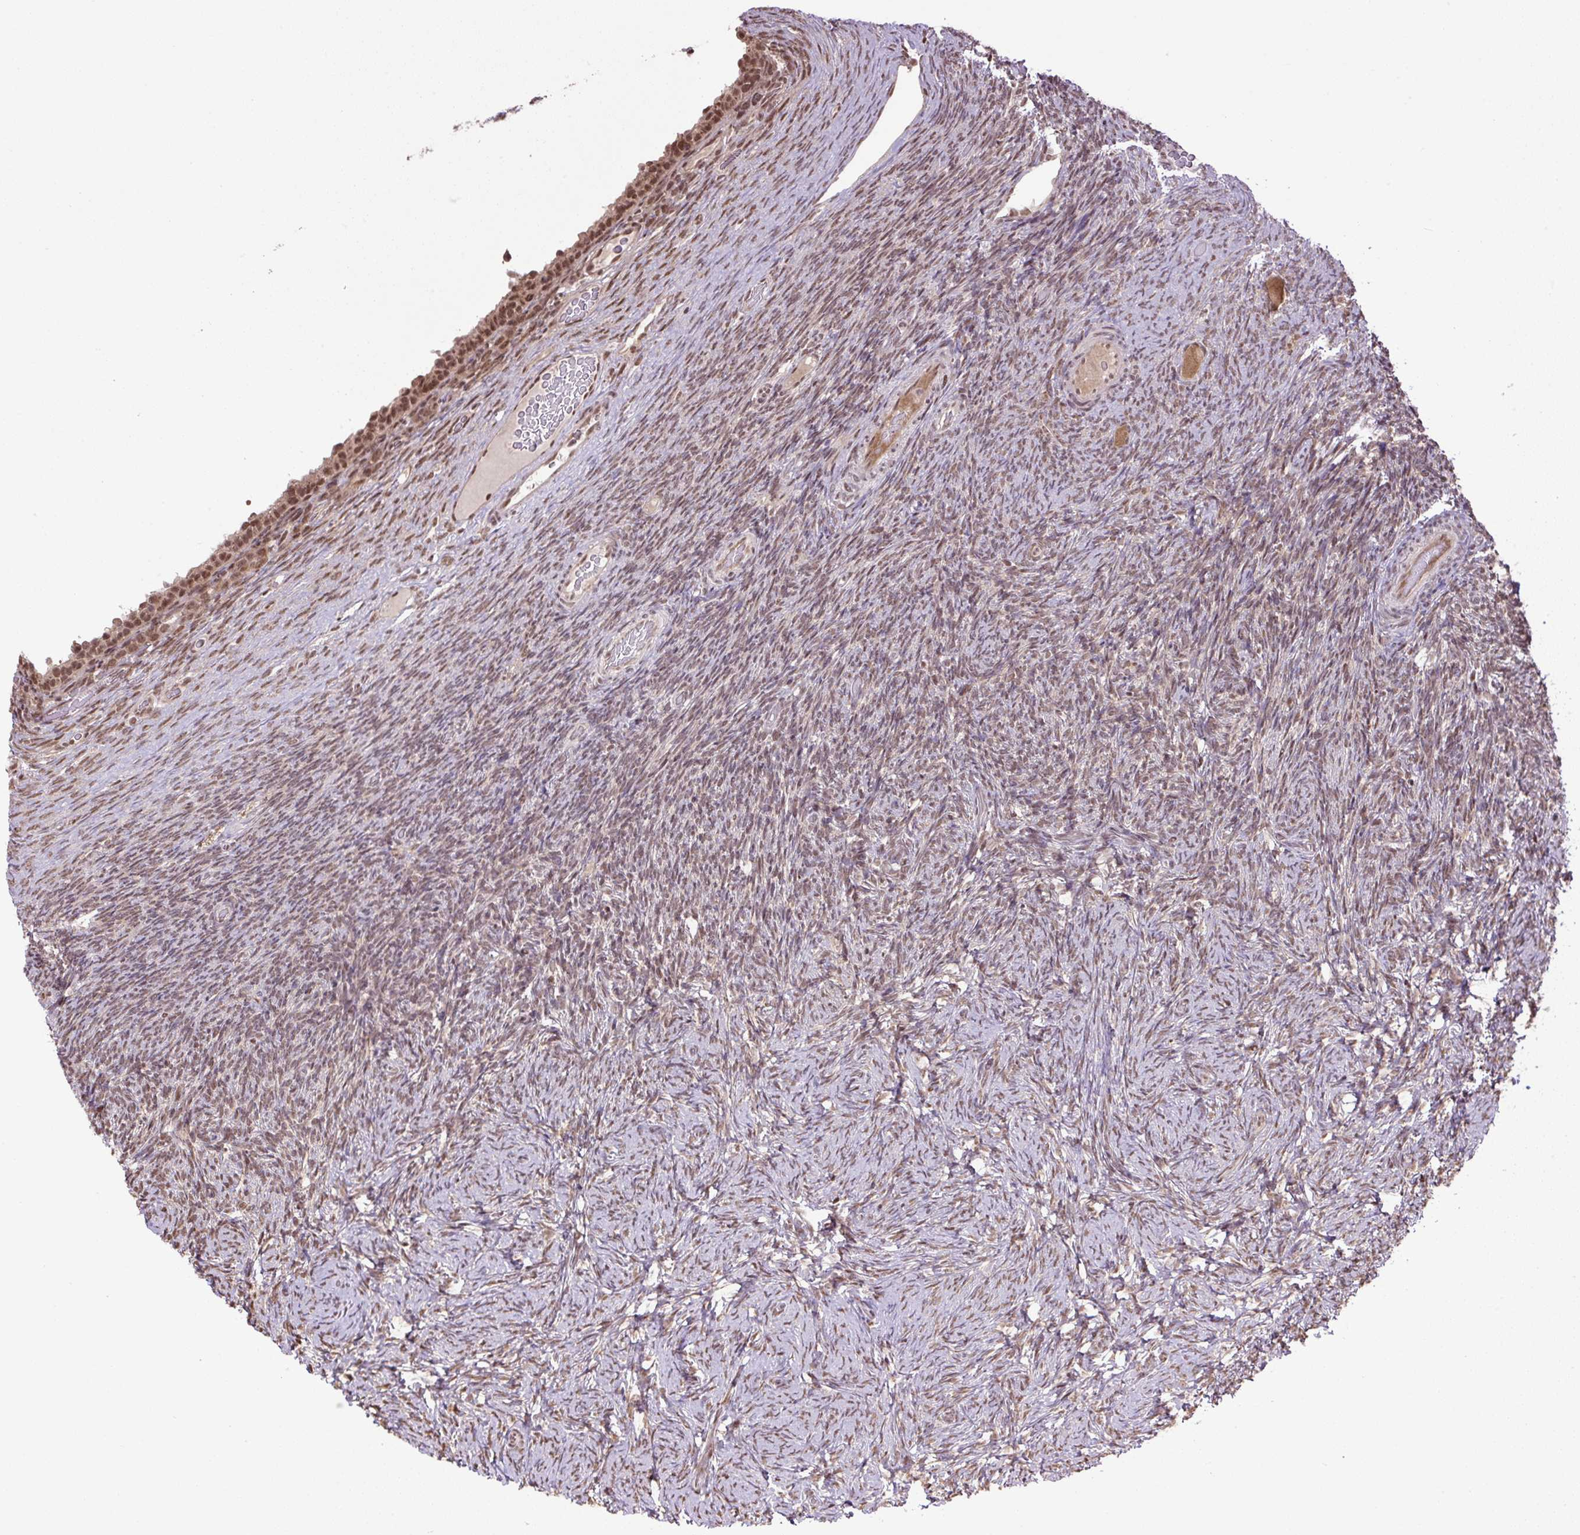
{"staining": {"intensity": "weak", "quantity": ">75%", "location": "nuclear"}, "tissue": "ovary", "cell_type": "Ovarian stroma cells", "image_type": "normal", "snomed": [{"axis": "morphology", "description": "Normal tissue, NOS"}, {"axis": "topography", "description": "Ovary"}], "caption": "Immunohistochemistry histopathology image of benign ovary: human ovary stained using immunohistochemistry demonstrates low levels of weak protein expression localized specifically in the nuclear of ovarian stroma cells, appearing as a nuclear brown color.", "gene": "SGTA", "patient": {"sex": "female", "age": 34}}